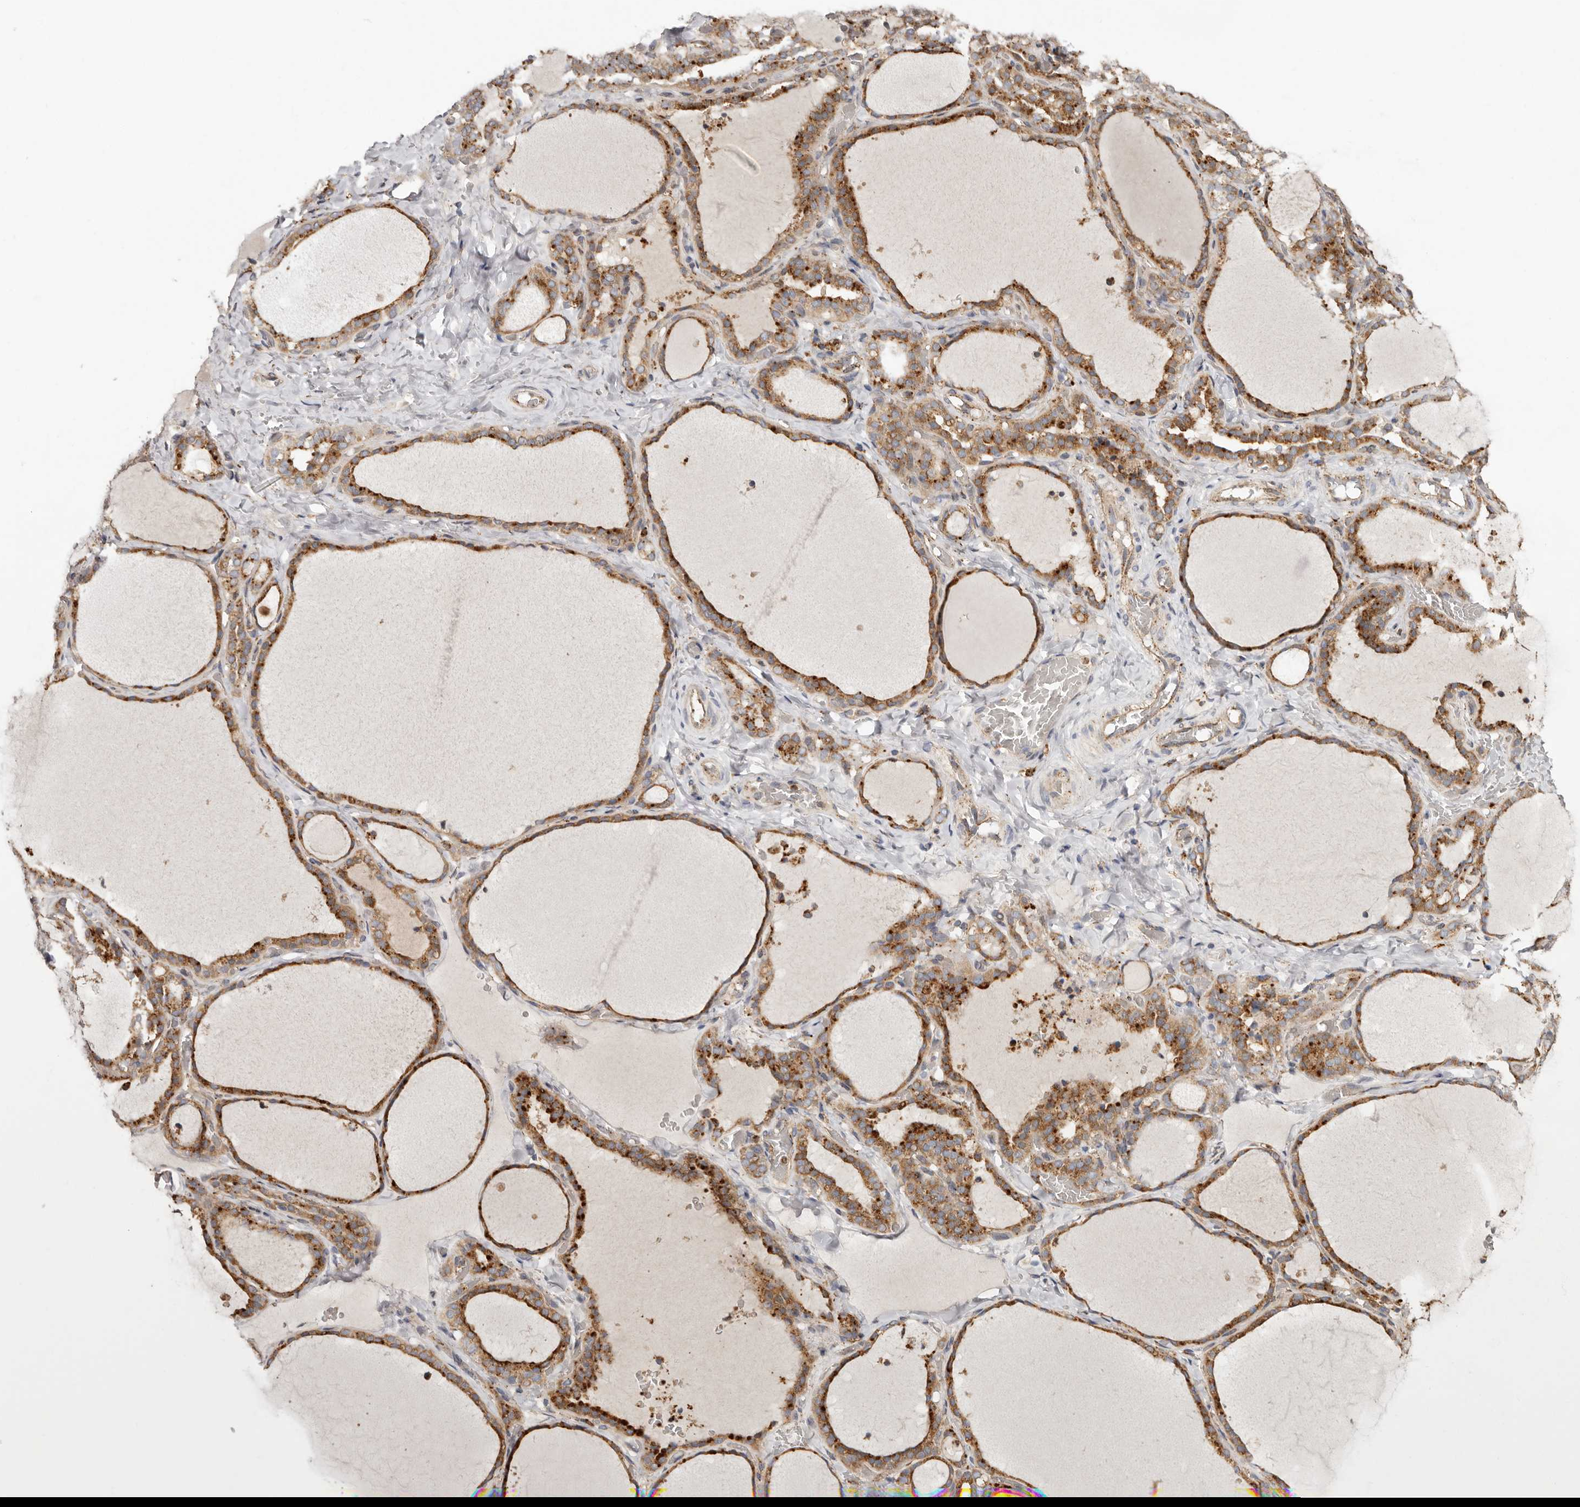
{"staining": {"intensity": "strong", "quantity": ">75%", "location": "cytoplasmic/membranous"}, "tissue": "thyroid gland", "cell_type": "Glandular cells", "image_type": "normal", "snomed": [{"axis": "morphology", "description": "Normal tissue, NOS"}, {"axis": "topography", "description": "Thyroid gland"}], "caption": "IHC photomicrograph of unremarkable human thyroid gland stained for a protein (brown), which demonstrates high levels of strong cytoplasmic/membranous positivity in about >75% of glandular cells.", "gene": "GRN", "patient": {"sex": "female", "age": 22}}